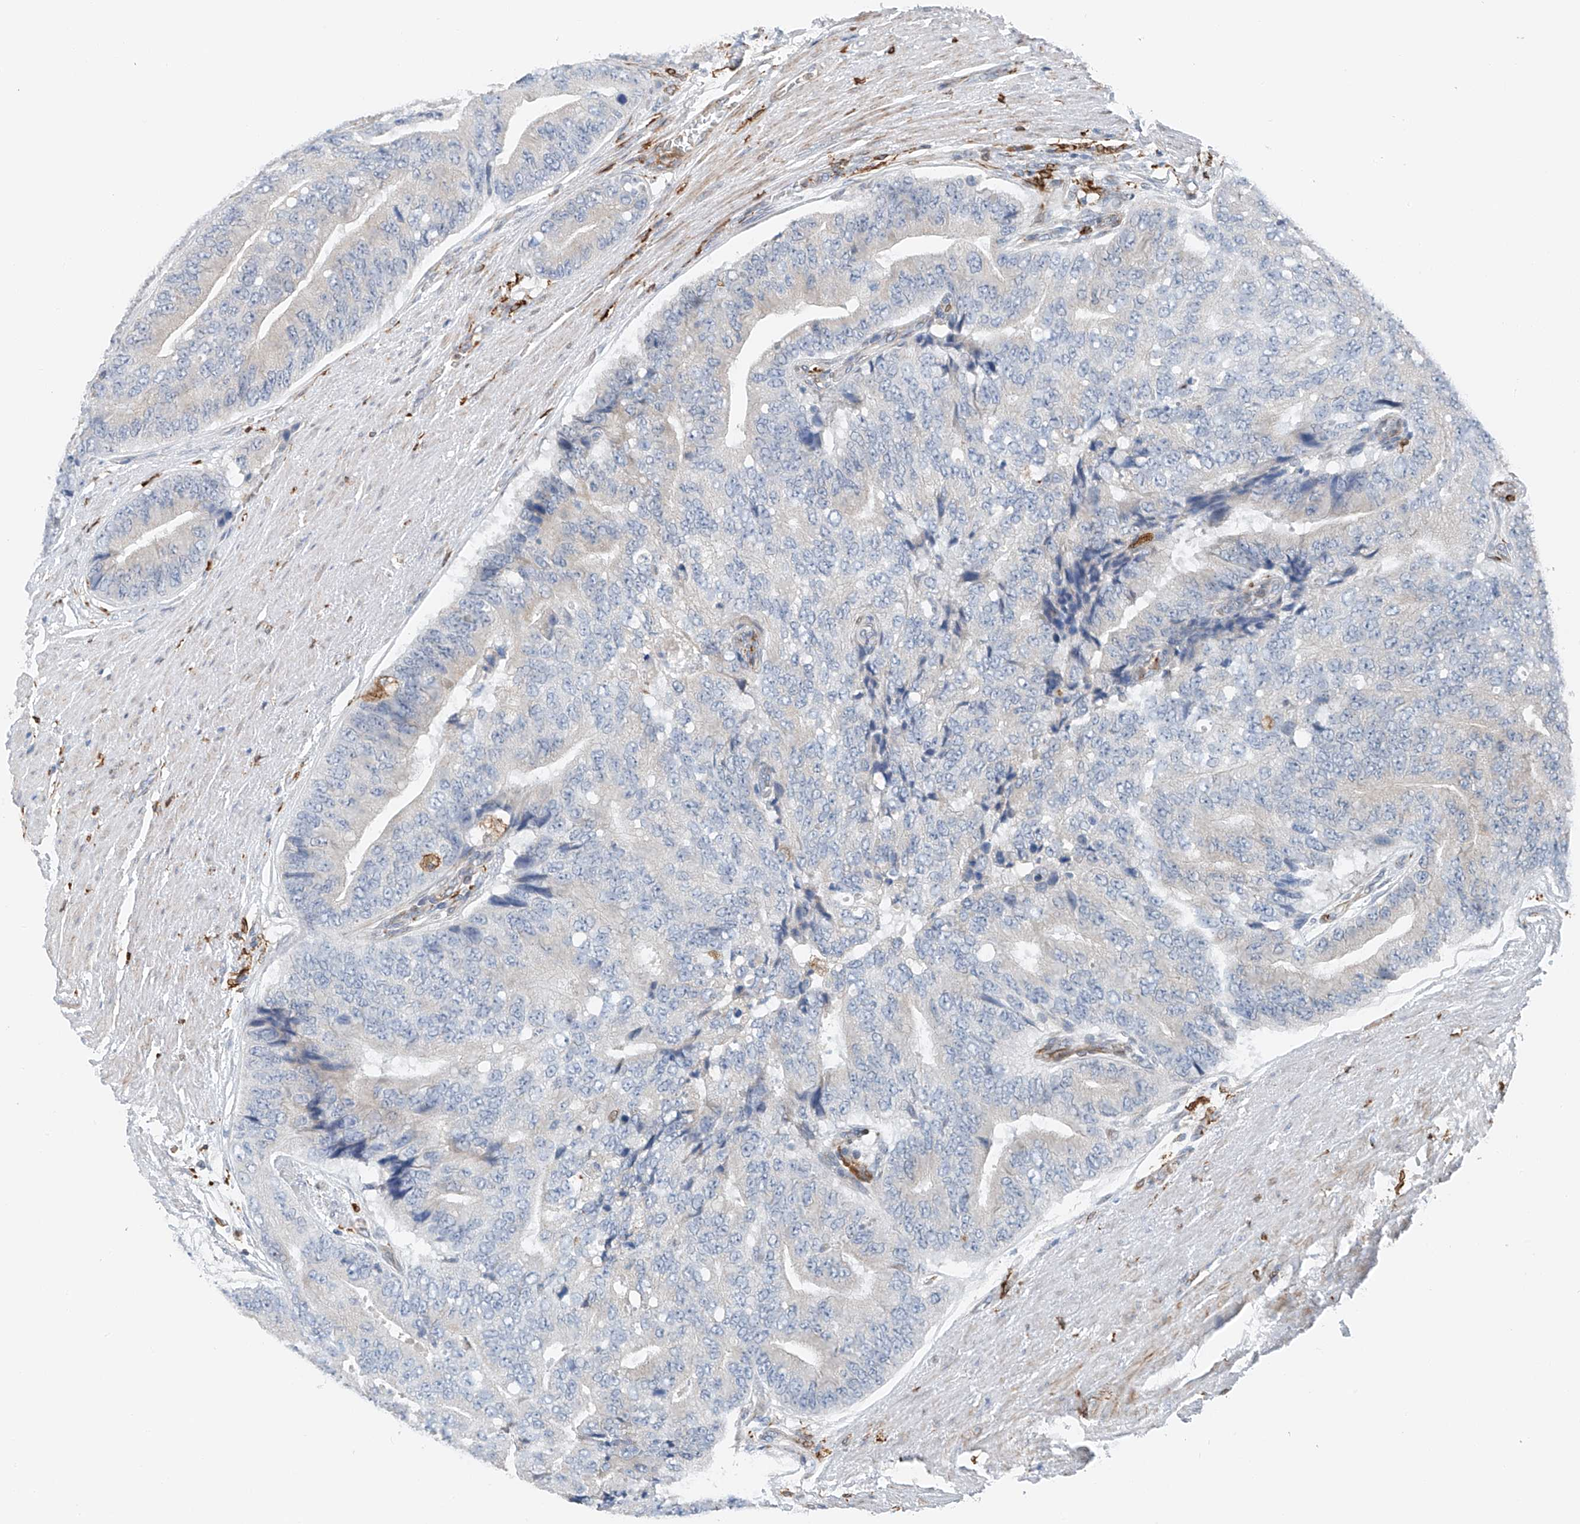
{"staining": {"intensity": "negative", "quantity": "none", "location": "none"}, "tissue": "prostate cancer", "cell_type": "Tumor cells", "image_type": "cancer", "snomed": [{"axis": "morphology", "description": "Adenocarcinoma, High grade"}, {"axis": "topography", "description": "Prostate"}], "caption": "High-grade adenocarcinoma (prostate) stained for a protein using IHC displays no expression tumor cells.", "gene": "TBXAS1", "patient": {"sex": "male", "age": 70}}